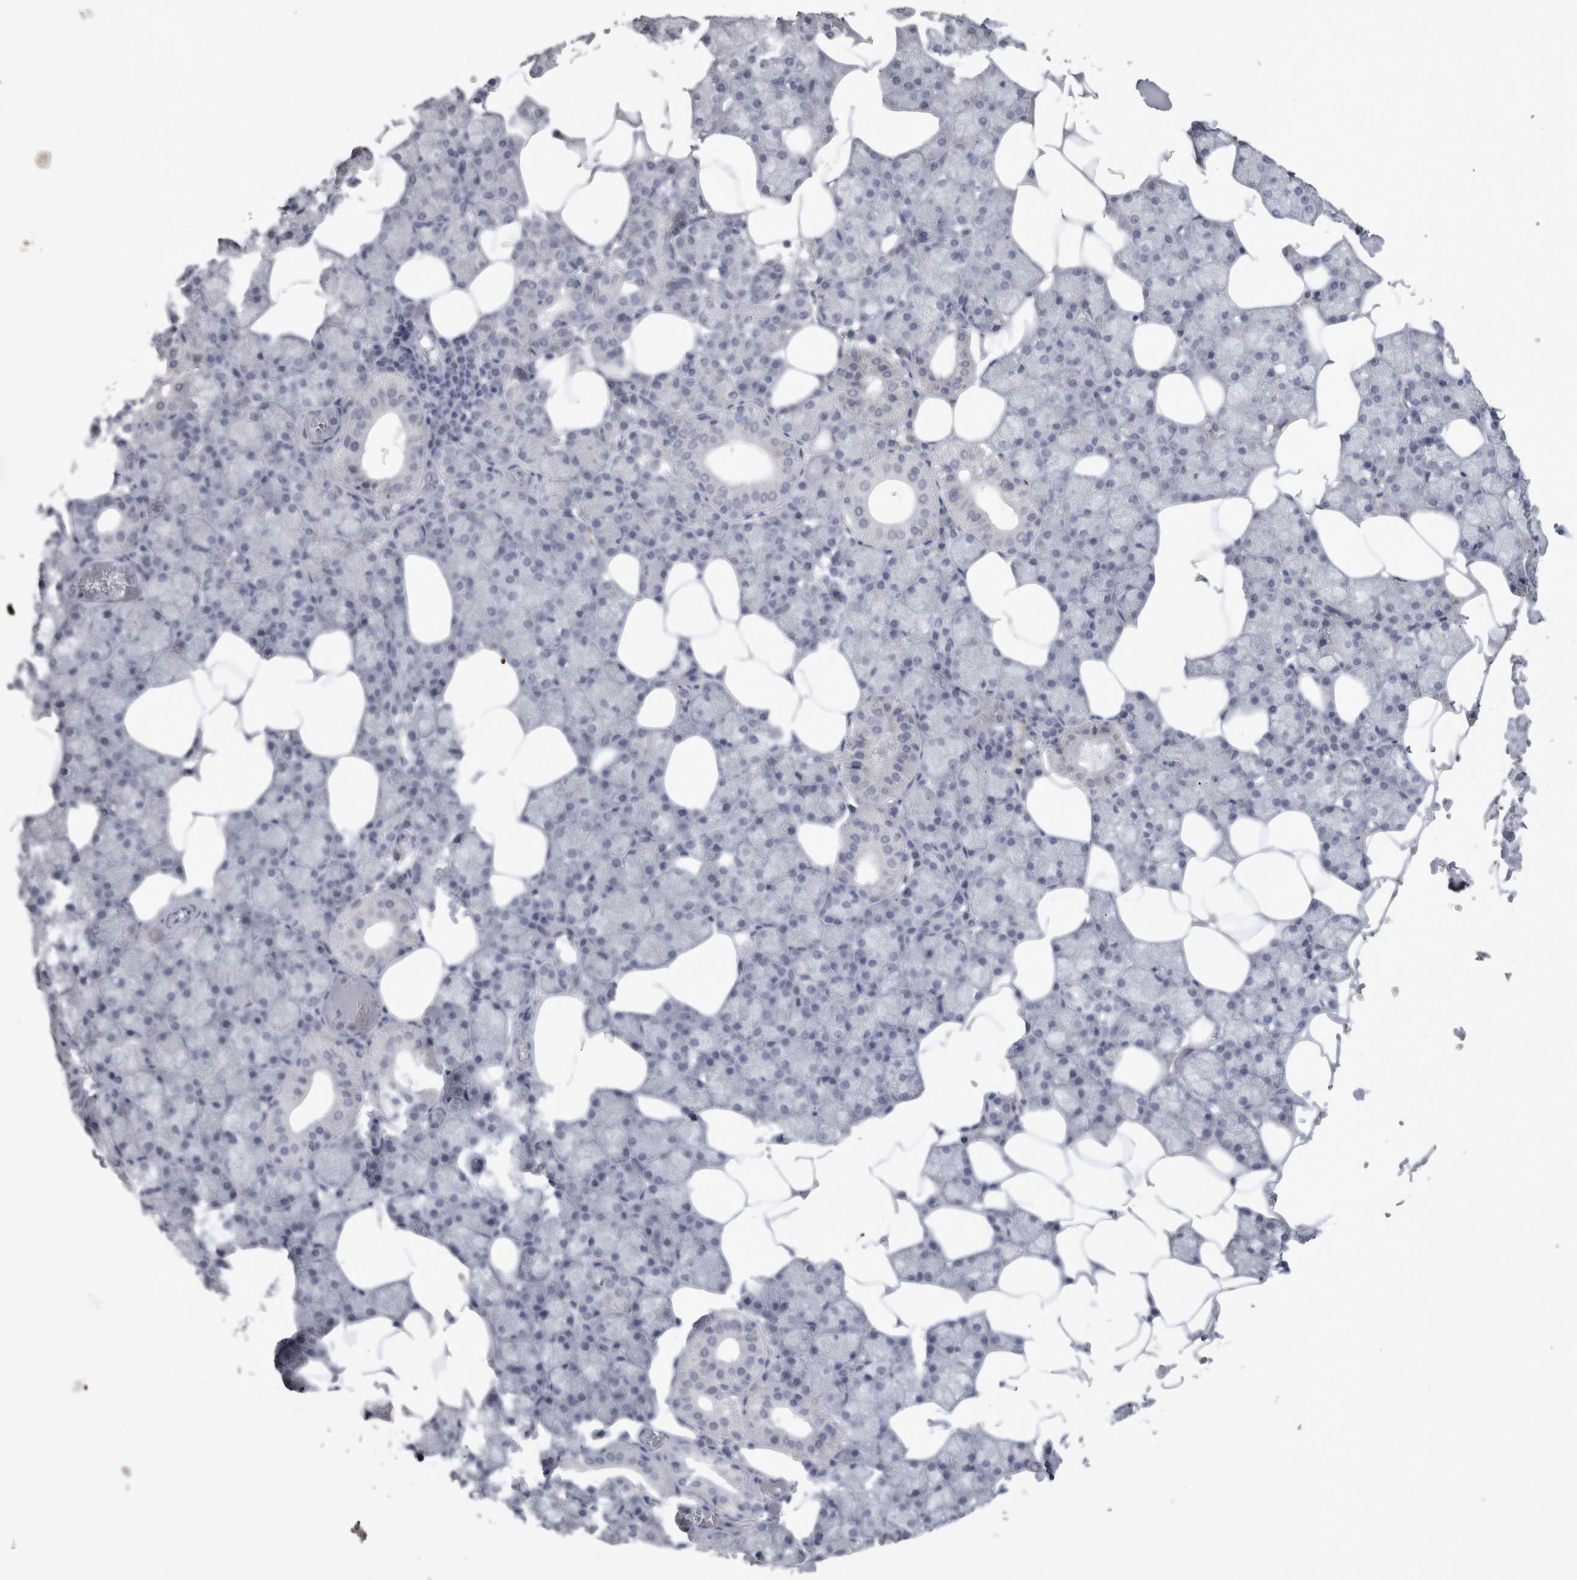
{"staining": {"intensity": "negative", "quantity": "none", "location": "none"}, "tissue": "salivary gland", "cell_type": "Glandular cells", "image_type": "normal", "snomed": [{"axis": "morphology", "description": "Normal tissue, NOS"}, {"axis": "topography", "description": "Salivary gland"}], "caption": "Glandular cells are negative for protein expression in normal human salivary gland. (Stains: DAB immunohistochemistry (IHC) with hematoxylin counter stain, Microscopy: brightfield microscopy at high magnification).", "gene": "PDX1", "patient": {"sex": "male", "age": 62}}